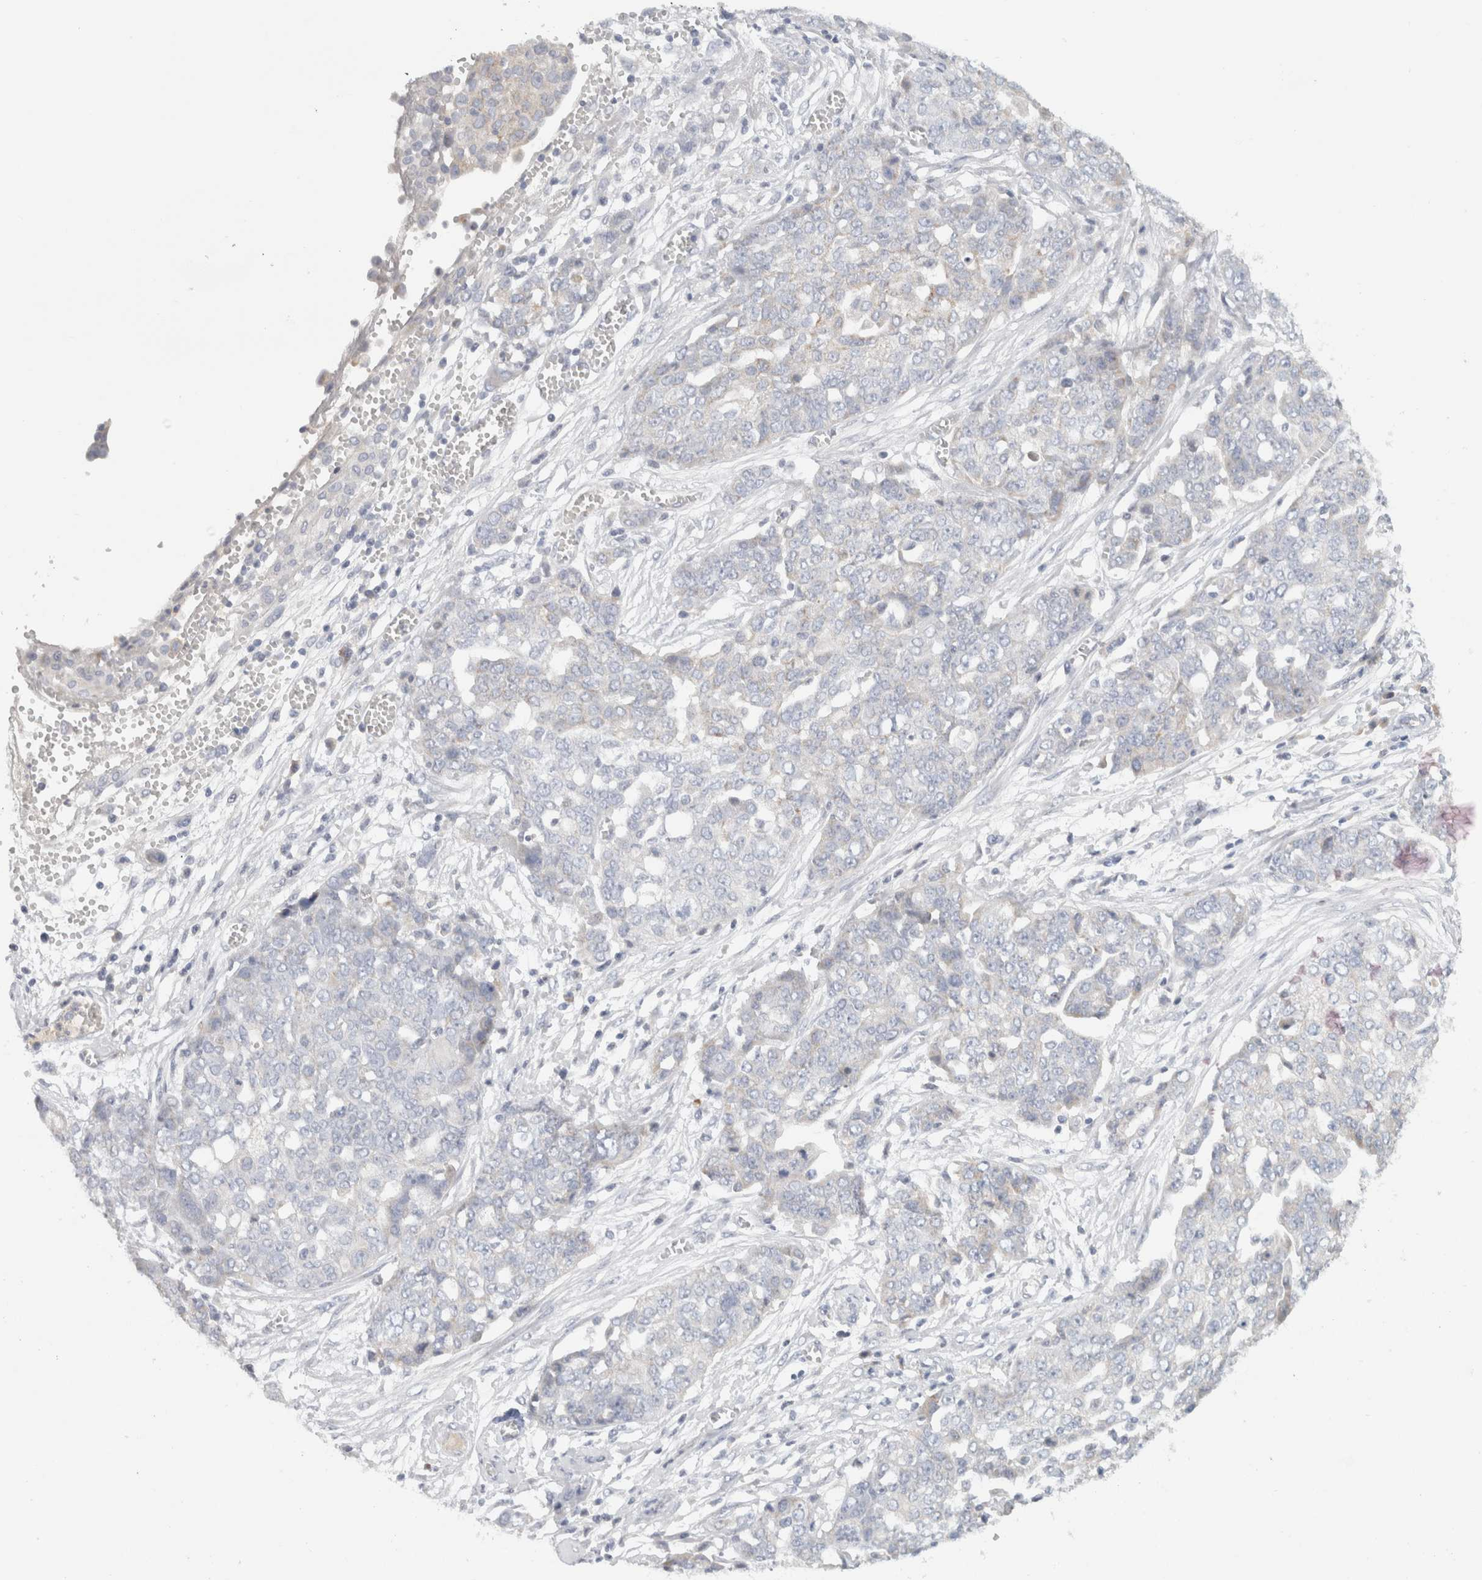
{"staining": {"intensity": "negative", "quantity": "none", "location": "none"}, "tissue": "ovarian cancer", "cell_type": "Tumor cells", "image_type": "cancer", "snomed": [{"axis": "morphology", "description": "Cystadenocarcinoma, serous, NOS"}, {"axis": "topography", "description": "Soft tissue"}, {"axis": "topography", "description": "Ovary"}], "caption": "A high-resolution micrograph shows IHC staining of ovarian serous cystadenocarcinoma, which demonstrates no significant staining in tumor cells.", "gene": "STK31", "patient": {"sex": "female", "age": 57}}